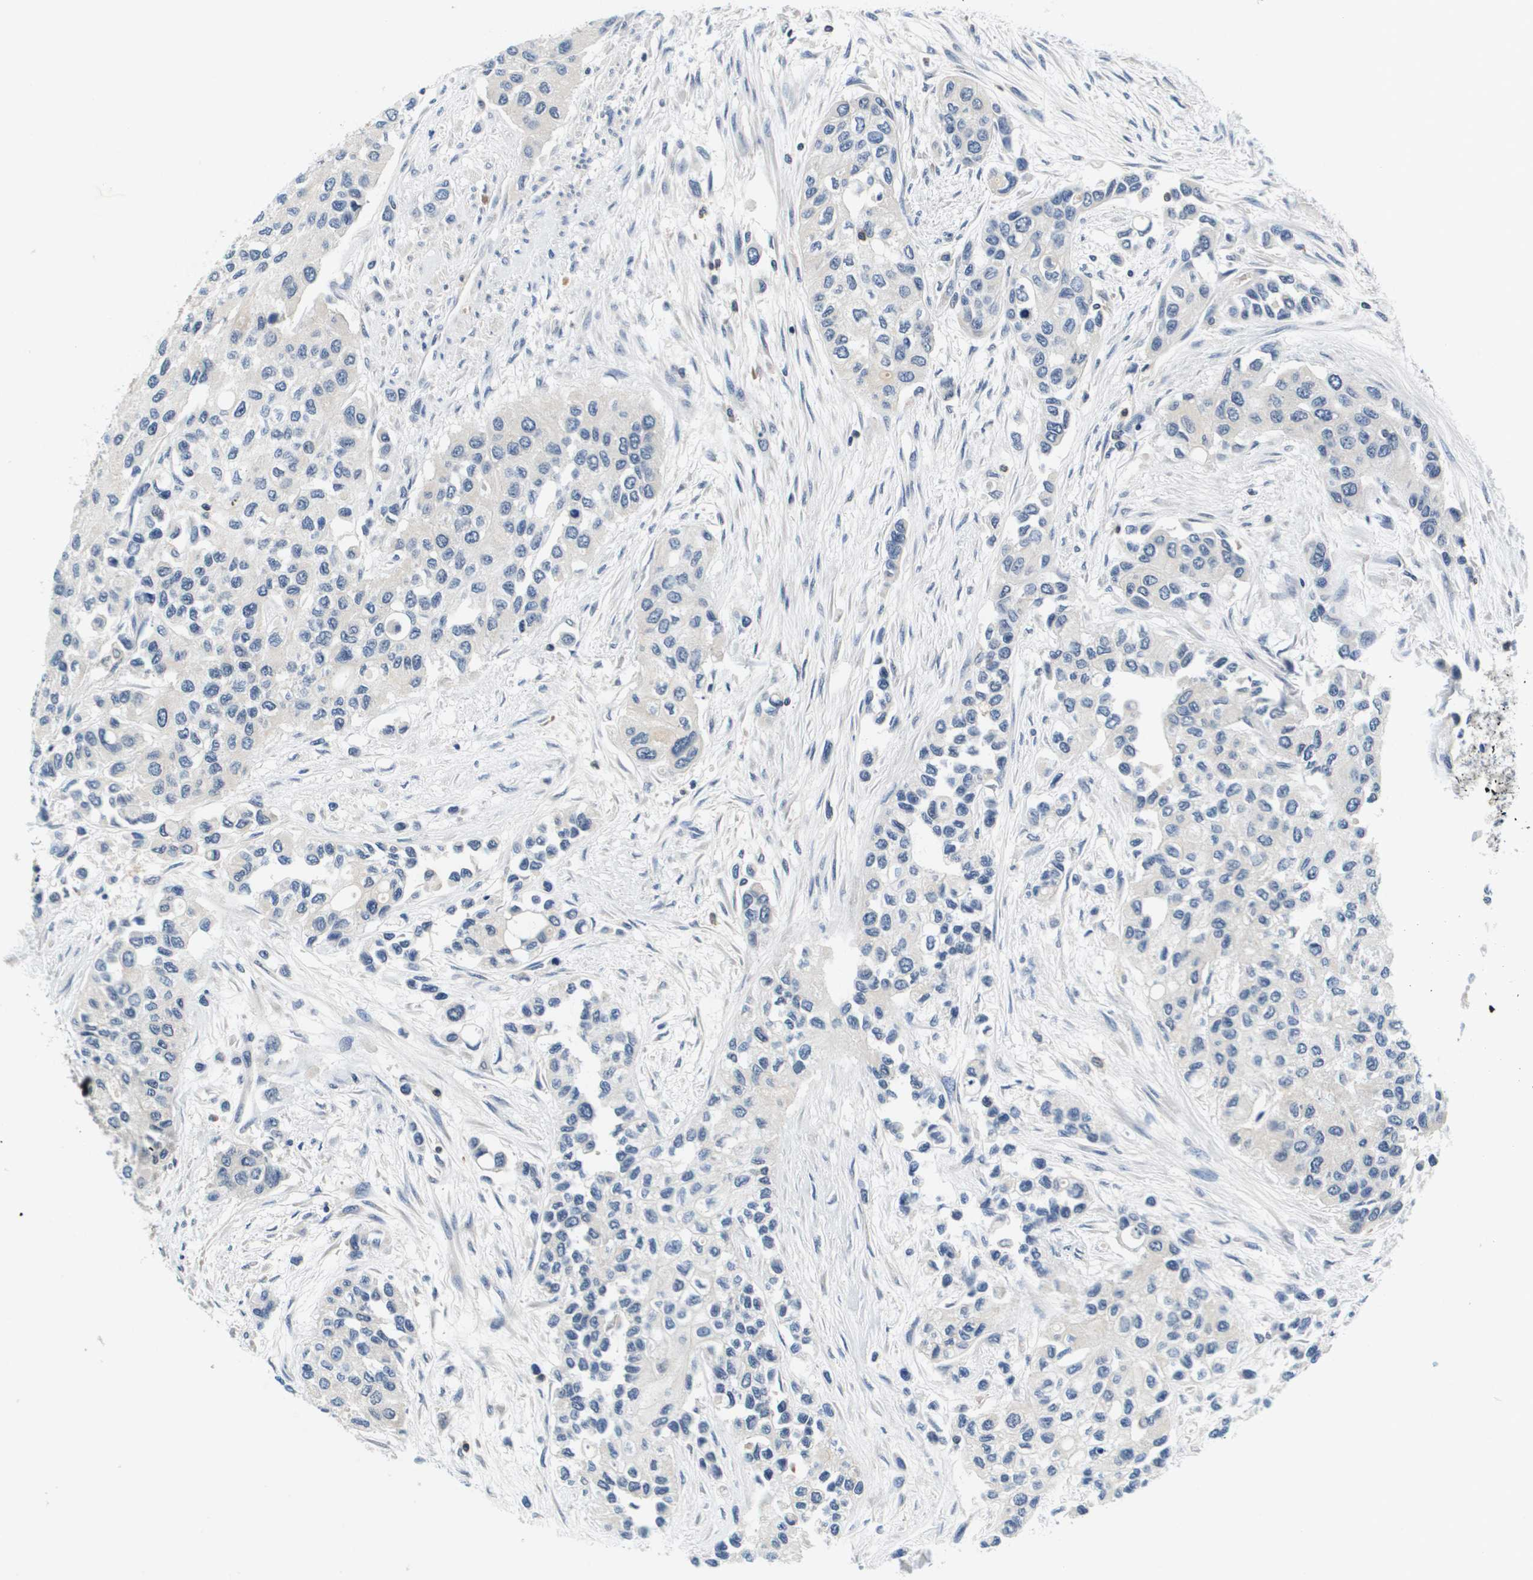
{"staining": {"intensity": "negative", "quantity": "none", "location": "none"}, "tissue": "urothelial cancer", "cell_type": "Tumor cells", "image_type": "cancer", "snomed": [{"axis": "morphology", "description": "Urothelial carcinoma, High grade"}, {"axis": "topography", "description": "Urinary bladder"}], "caption": "Immunohistochemistry (IHC) of urothelial cancer displays no staining in tumor cells.", "gene": "KCNQ5", "patient": {"sex": "female", "age": 56}}